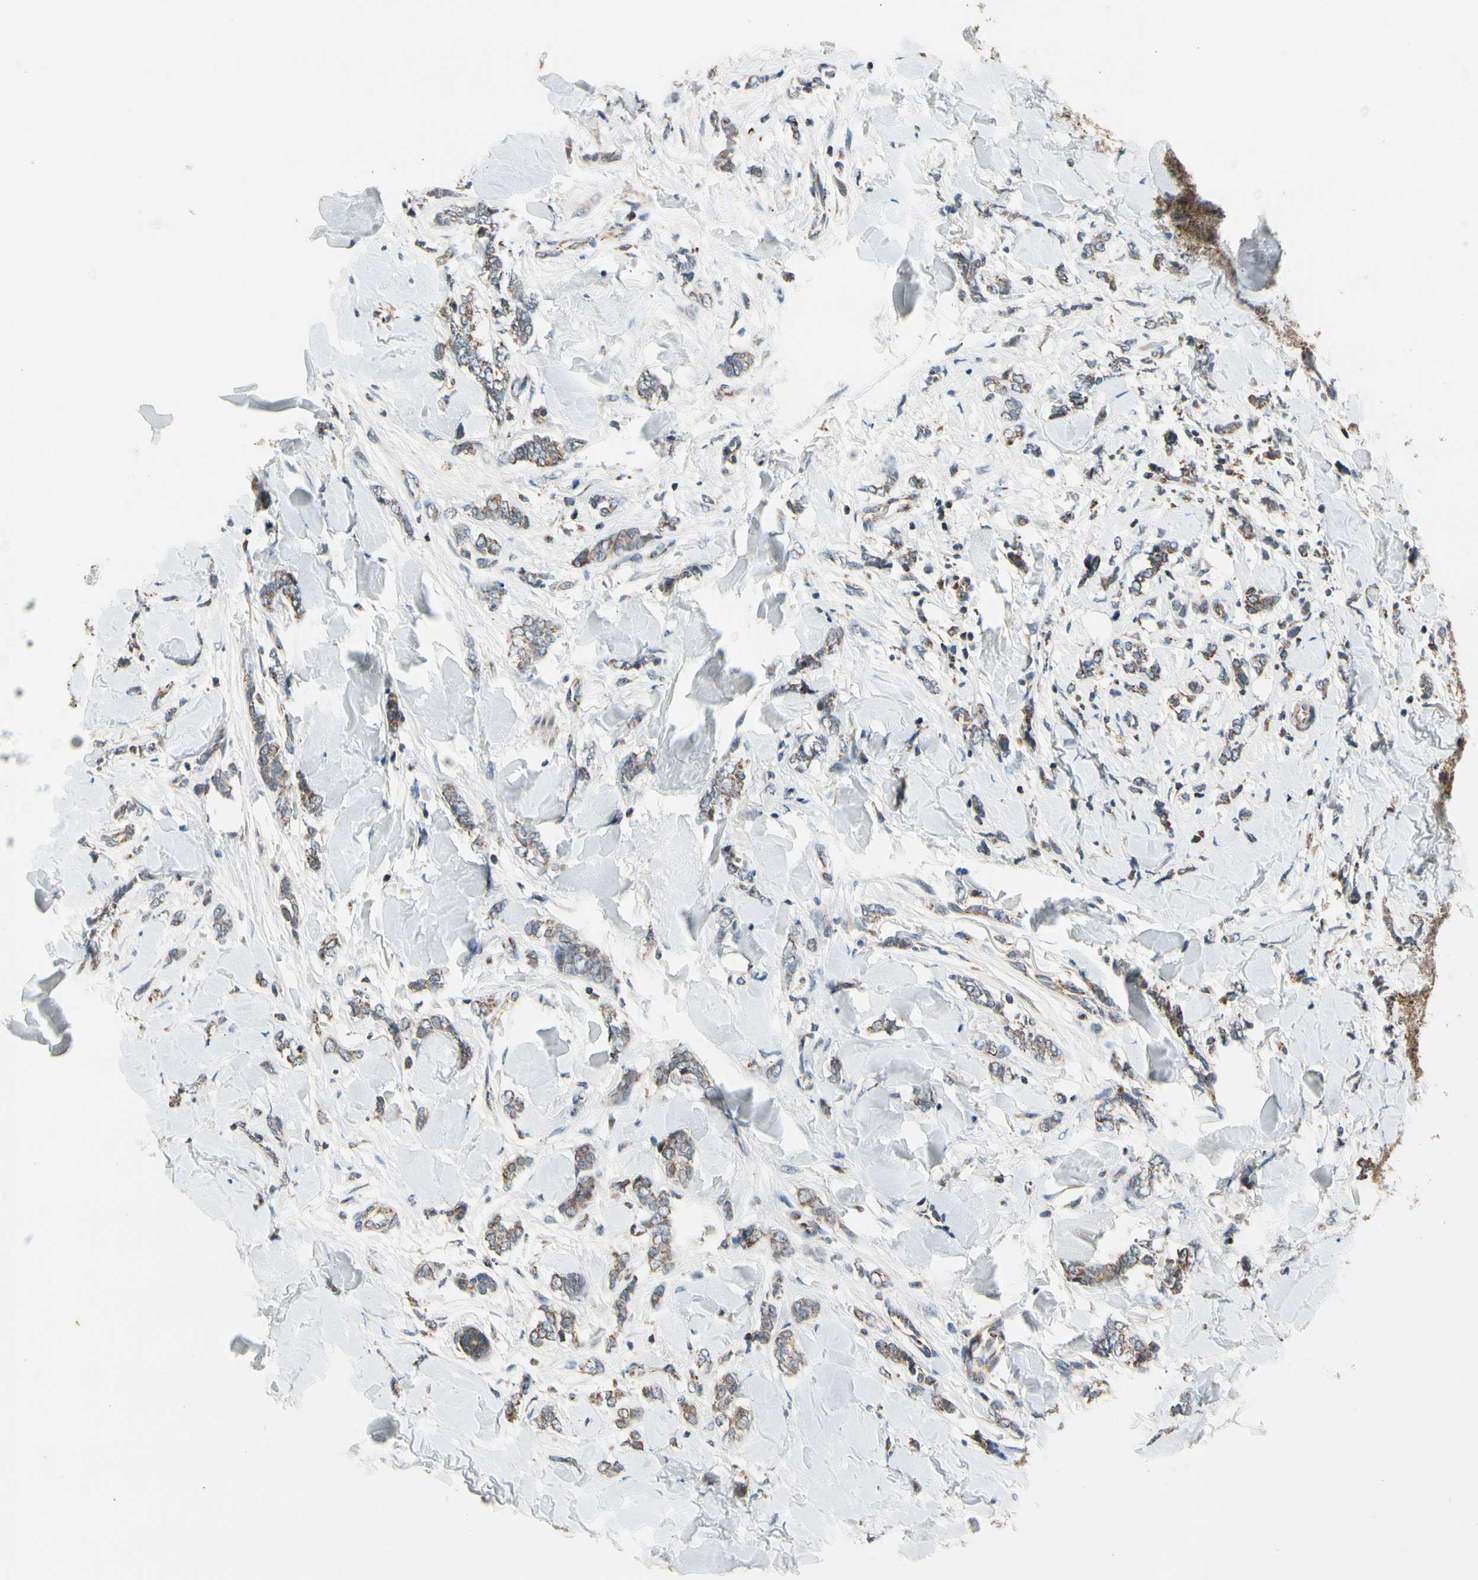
{"staining": {"intensity": "moderate", "quantity": "25%-75%", "location": "cytoplasmic/membranous"}, "tissue": "breast cancer", "cell_type": "Tumor cells", "image_type": "cancer", "snomed": [{"axis": "morphology", "description": "Lobular carcinoma"}, {"axis": "topography", "description": "Skin"}, {"axis": "topography", "description": "Breast"}], "caption": "Breast cancer (lobular carcinoma) stained with a brown dye displays moderate cytoplasmic/membranous positive positivity in approximately 25%-75% of tumor cells.", "gene": "KHDC4", "patient": {"sex": "female", "age": 46}}